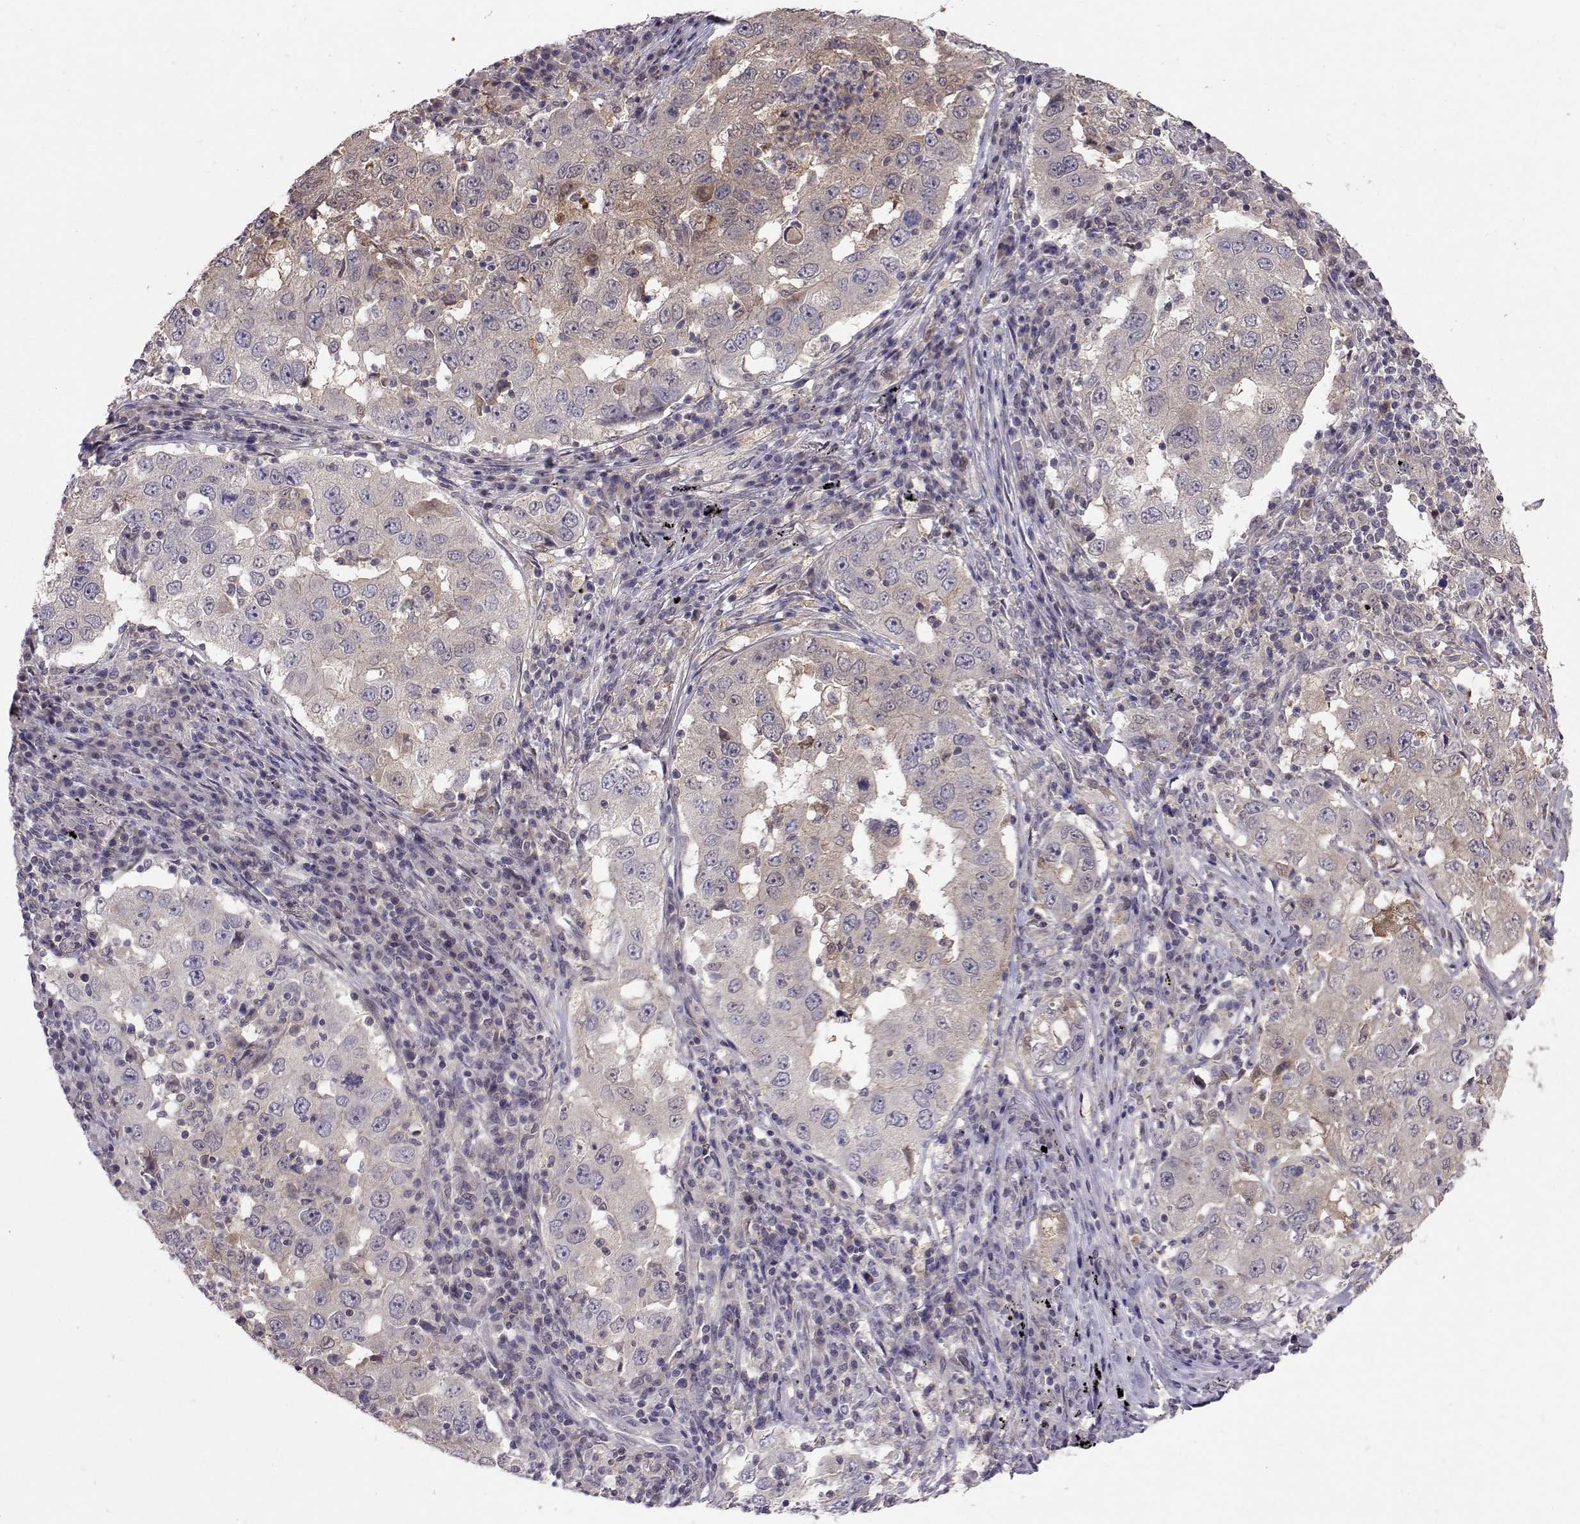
{"staining": {"intensity": "weak", "quantity": "<25%", "location": "cytoplasmic/membranous"}, "tissue": "lung cancer", "cell_type": "Tumor cells", "image_type": "cancer", "snomed": [{"axis": "morphology", "description": "Adenocarcinoma, NOS"}, {"axis": "topography", "description": "Lung"}], "caption": "High power microscopy histopathology image of an immunohistochemistry photomicrograph of lung cancer (adenocarcinoma), revealing no significant positivity in tumor cells.", "gene": "NCAM2", "patient": {"sex": "male", "age": 73}}